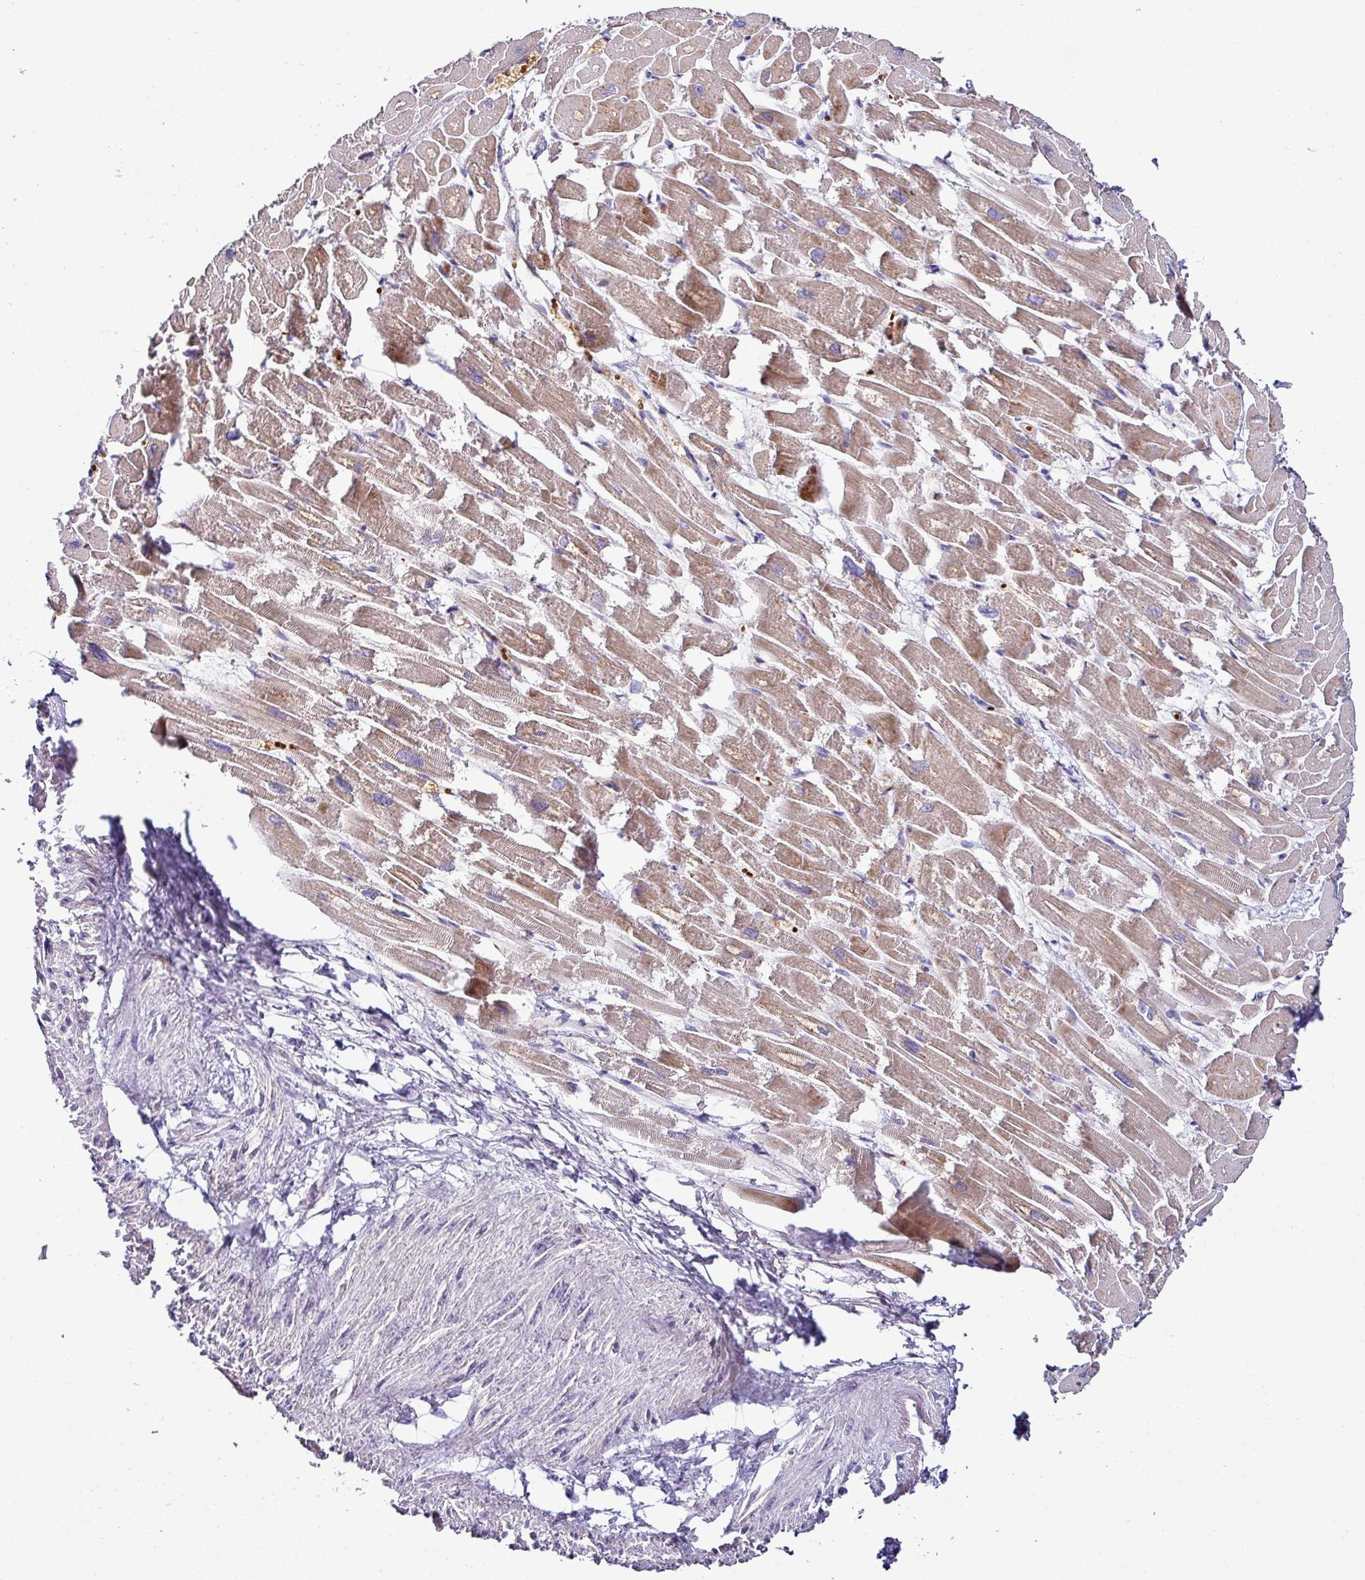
{"staining": {"intensity": "moderate", "quantity": ">75%", "location": "cytoplasmic/membranous"}, "tissue": "heart muscle", "cell_type": "Cardiomyocytes", "image_type": "normal", "snomed": [{"axis": "morphology", "description": "Normal tissue, NOS"}, {"axis": "topography", "description": "Heart"}], "caption": "An image of human heart muscle stained for a protein shows moderate cytoplasmic/membranous brown staining in cardiomyocytes.", "gene": "NAPSA", "patient": {"sex": "male", "age": 54}}